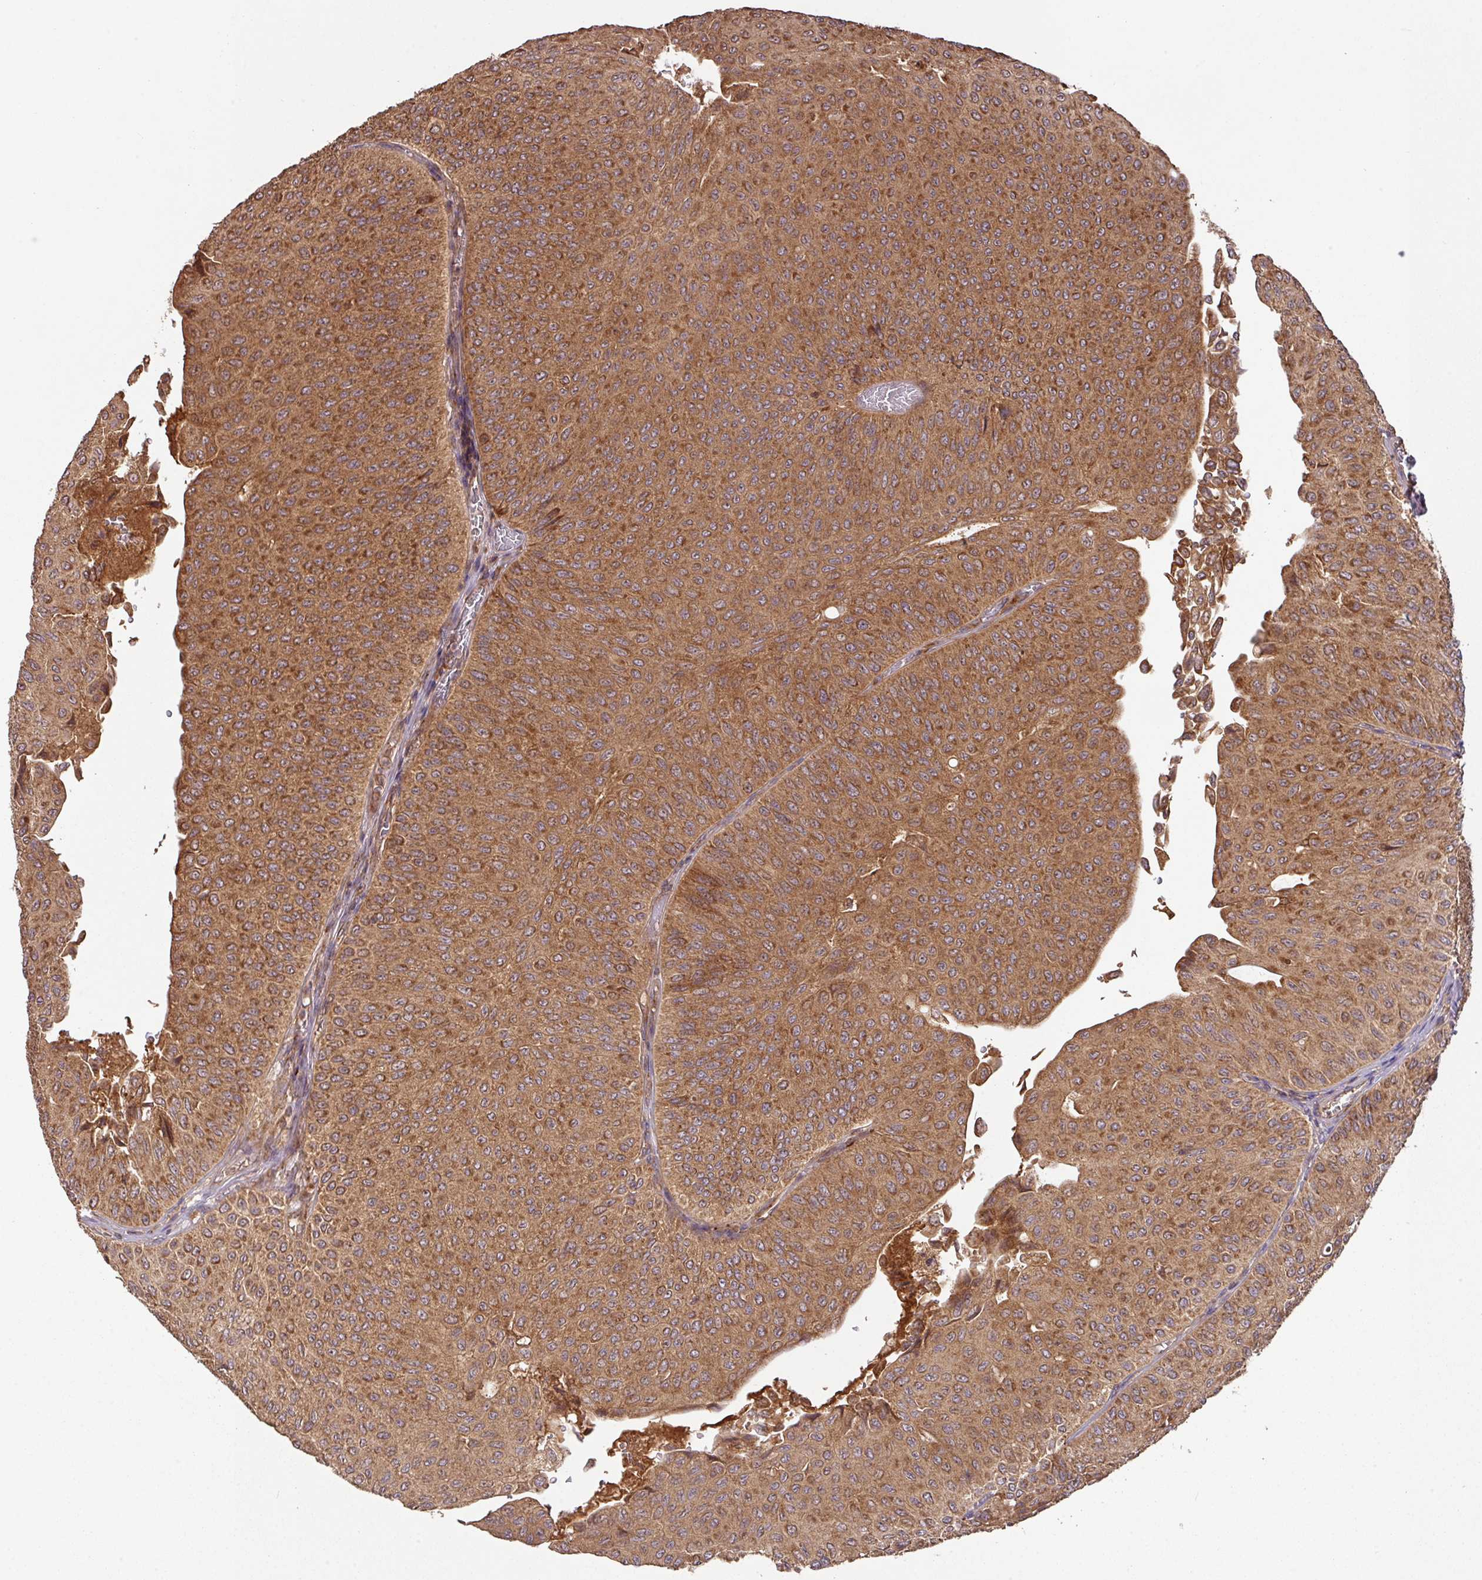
{"staining": {"intensity": "strong", "quantity": ">75%", "location": "cytoplasmic/membranous"}, "tissue": "urothelial cancer", "cell_type": "Tumor cells", "image_type": "cancer", "snomed": [{"axis": "morphology", "description": "Urothelial carcinoma, NOS"}, {"axis": "topography", "description": "Urinary bladder"}], "caption": "IHC (DAB (3,3'-diaminobenzidine)) staining of human urothelial cancer demonstrates strong cytoplasmic/membranous protein staining in approximately >75% of tumor cells.", "gene": "MRRF", "patient": {"sex": "male", "age": 59}}